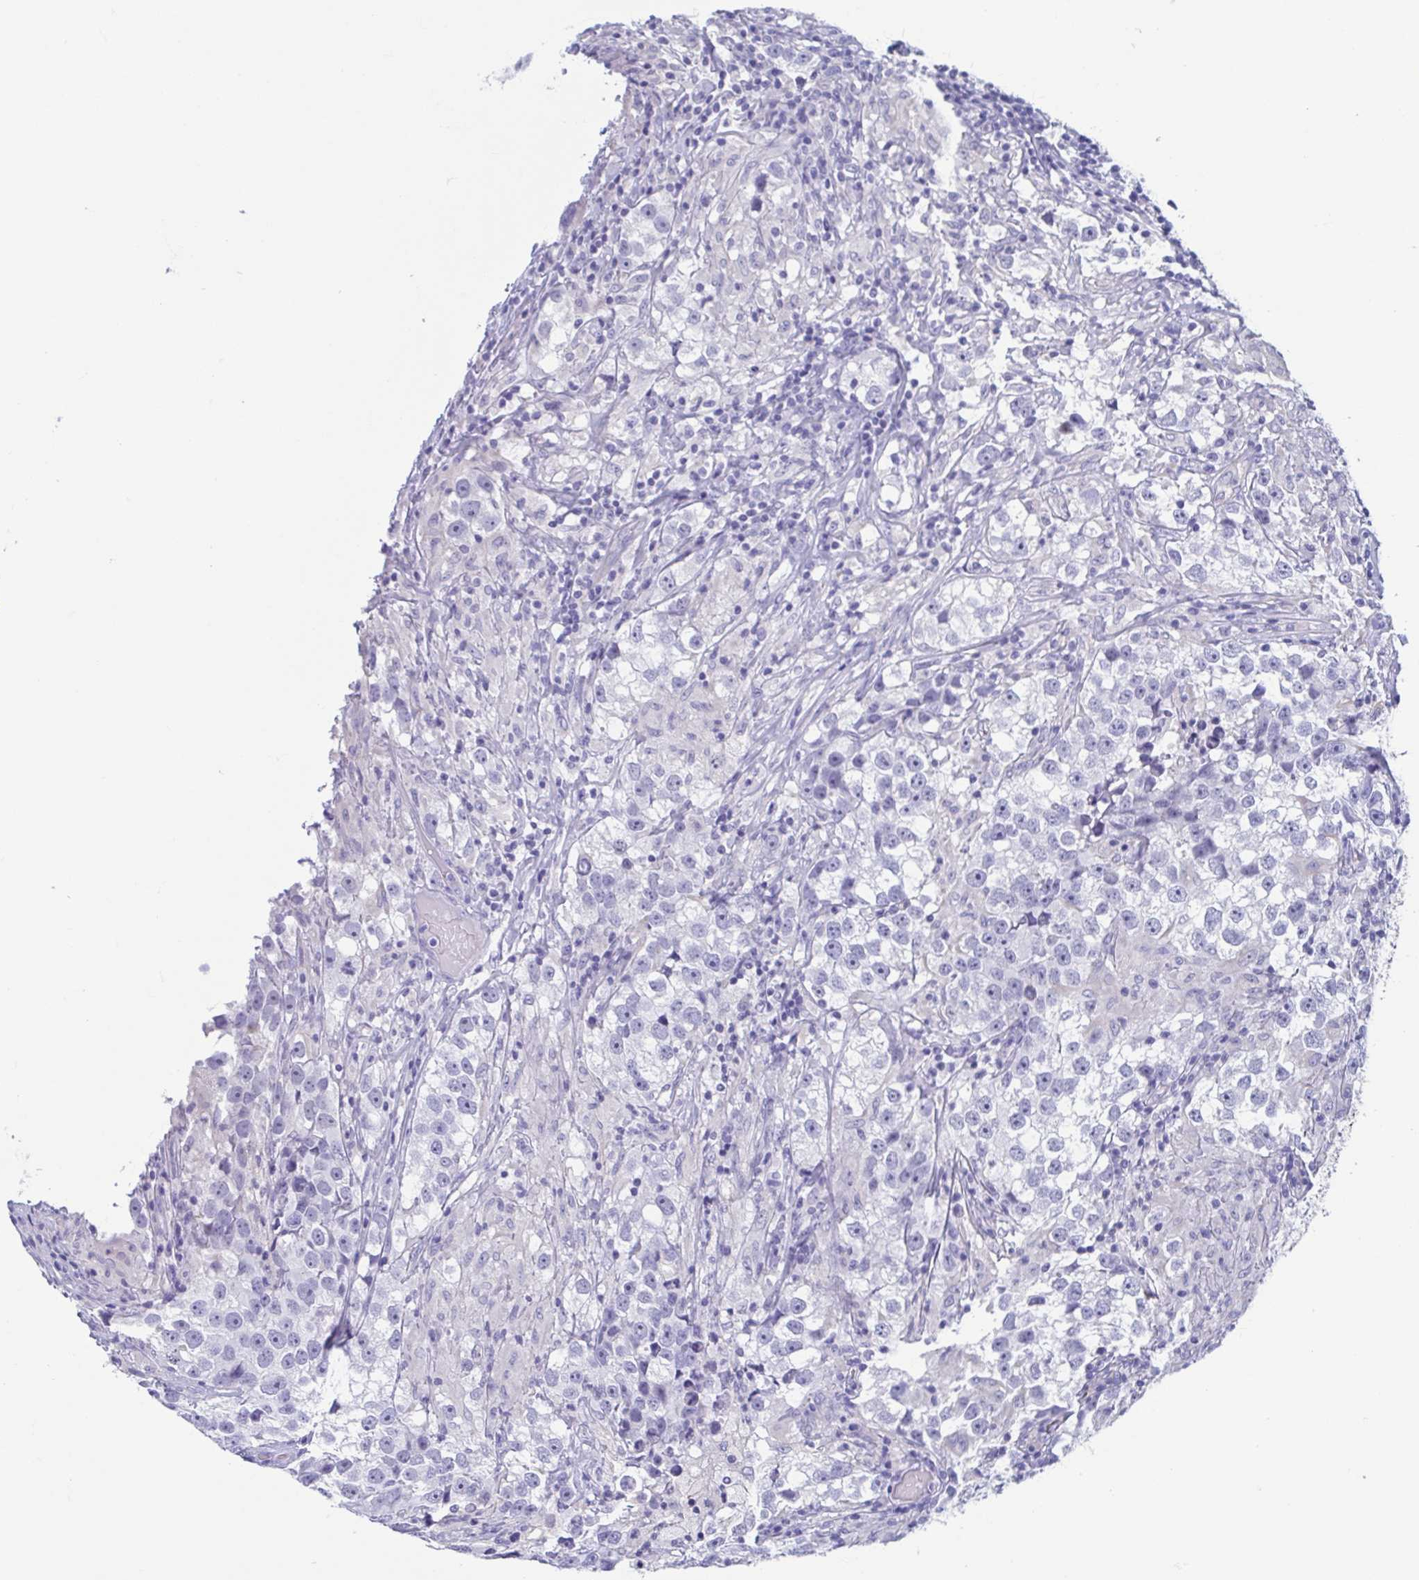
{"staining": {"intensity": "negative", "quantity": "none", "location": "none"}, "tissue": "testis cancer", "cell_type": "Tumor cells", "image_type": "cancer", "snomed": [{"axis": "morphology", "description": "Seminoma, NOS"}, {"axis": "topography", "description": "Testis"}], "caption": "Image shows no protein expression in tumor cells of testis cancer tissue.", "gene": "MORC4", "patient": {"sex": "male", "age": 46}}